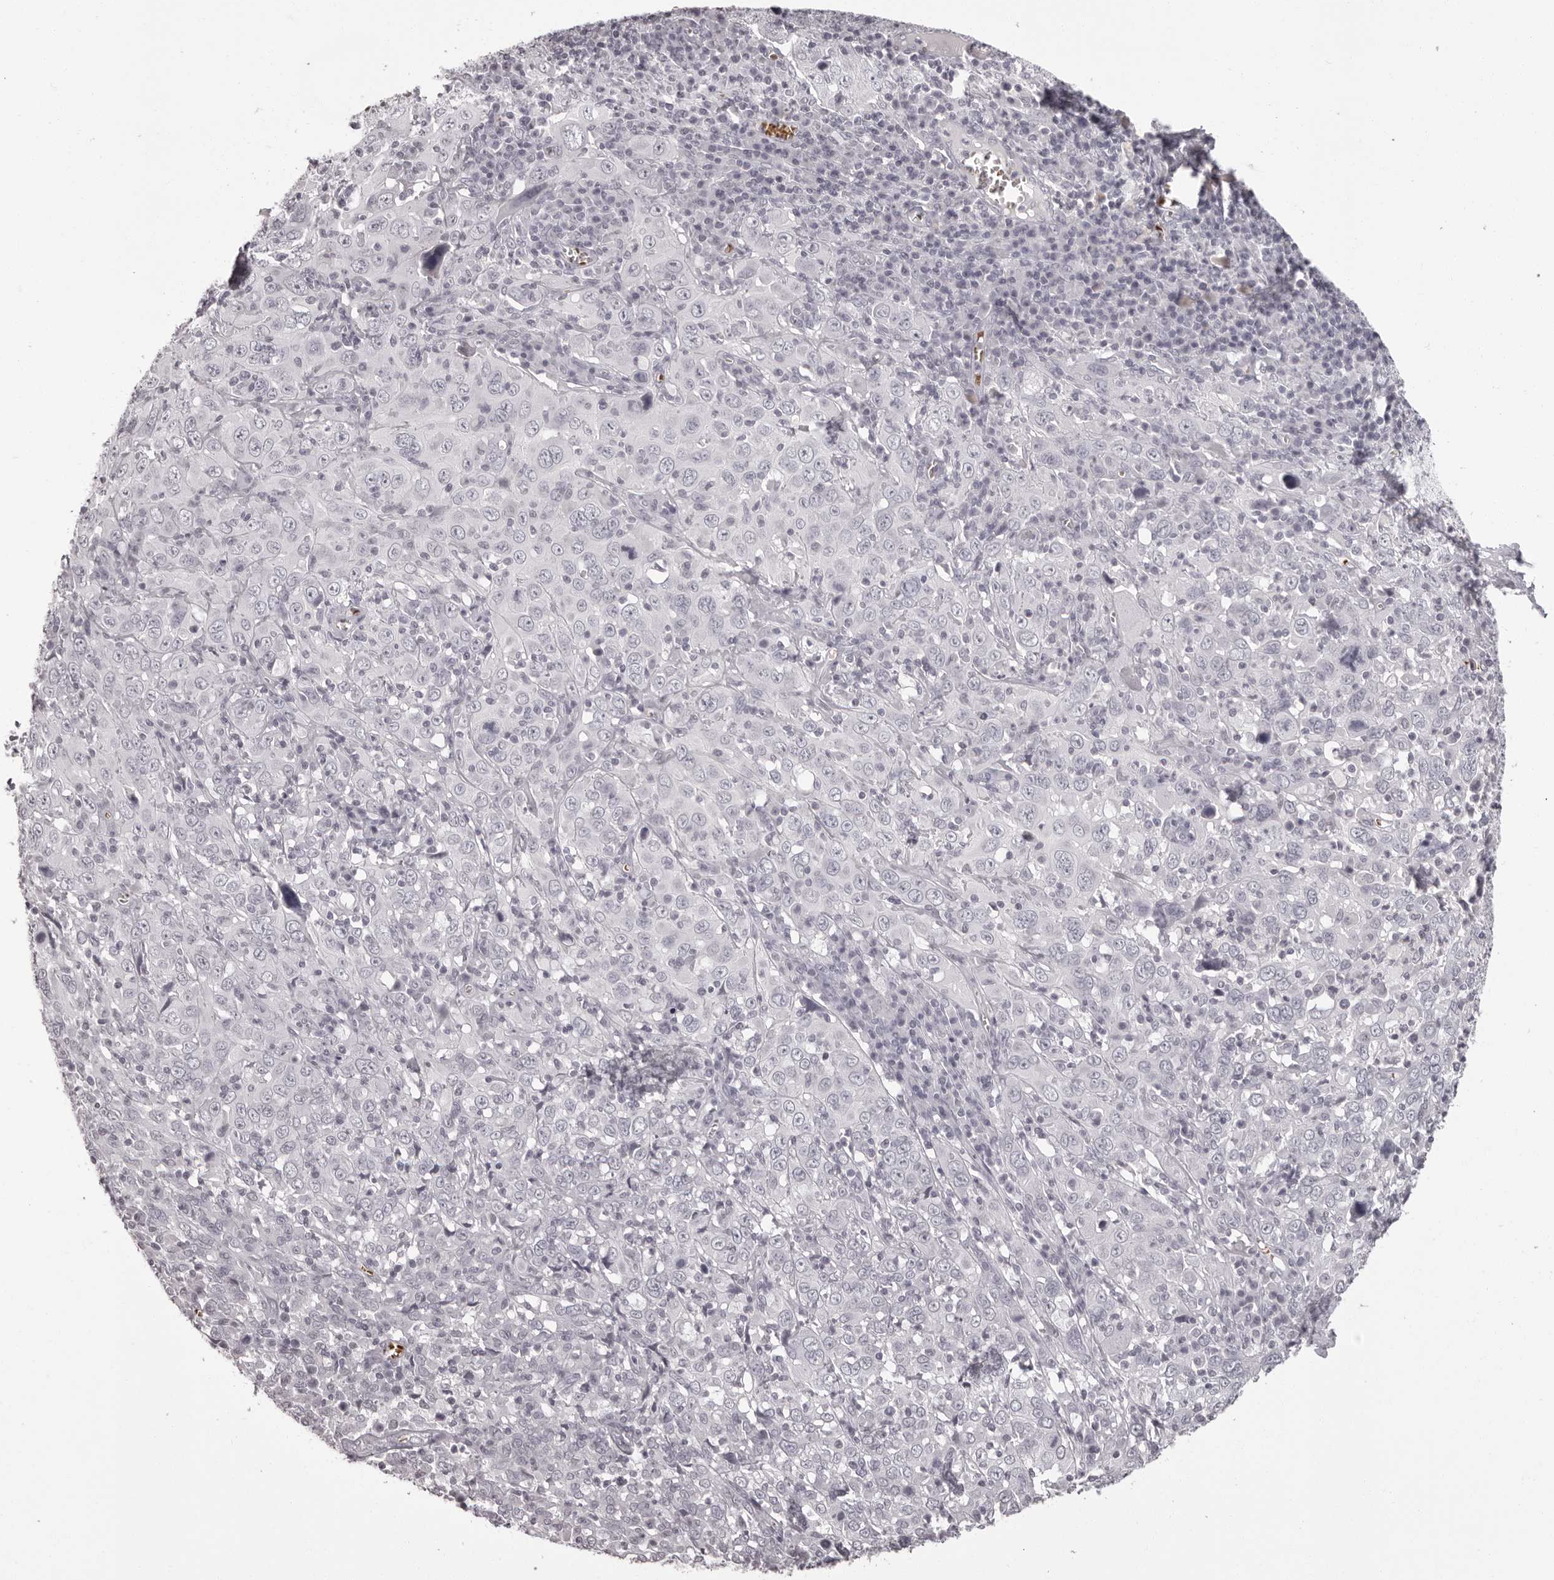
{"staining": {"intensity": "negative", "quantity": "none", "location": "none"}, "tissue": "cervical cancer", "cell_type": "Tumor cells", "image_type": "cancer", "snomed": [{"axis": "morphology", "description": "Squamous cell carcinoma, NOS"}, {"axis": "topography", "description": "Cervix"}], "caption": "This image is of cervical cancer stained with immunohistochemistry (IHC) to label a protein in brown with the nuclei are counter-stained blue. There is no positivity in tumor cells.", "gene": "C8orf74", "patient": {"sex": "female", "age": 46}}